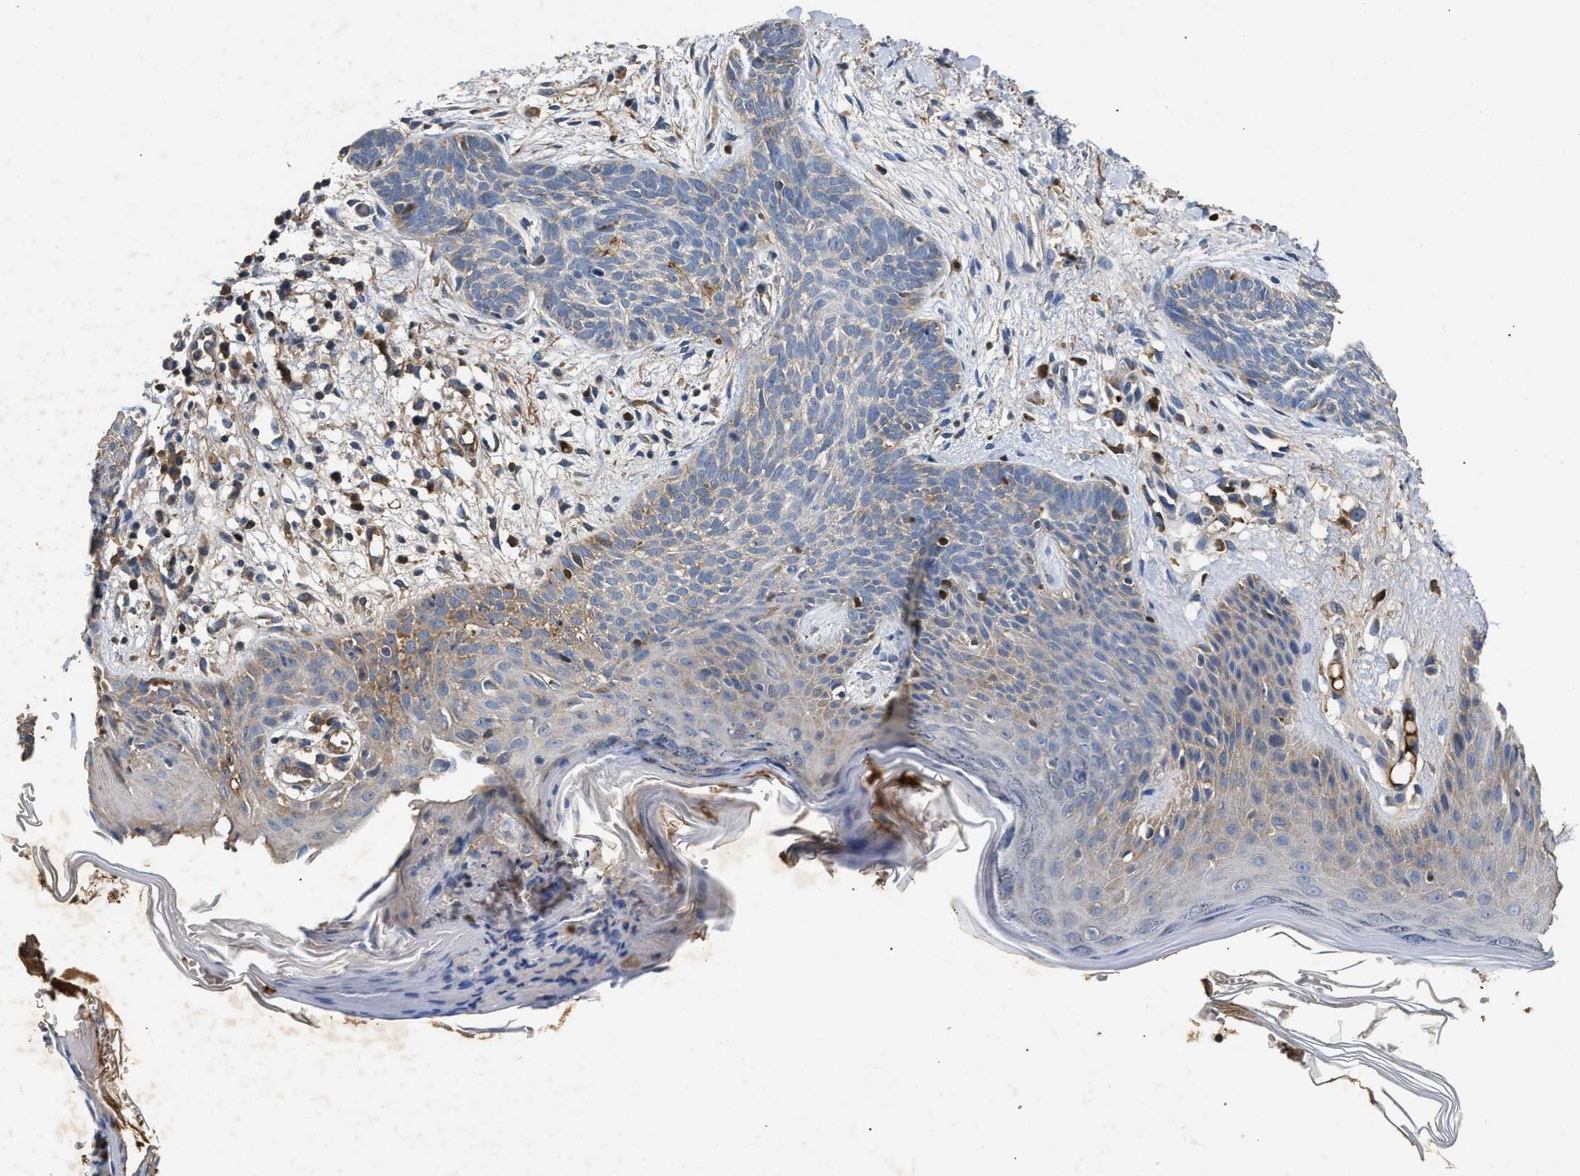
{"staining": {"intensity": "weak", "quantity": "25%-75%", "location": "cytoplasmic/membranous"}, "tissue": "skin cancer", "cell_type": "Tumor cells", "image_type": "cancer", "snomed": [{"axis": "morphology", "description": "Basal cell carcinoma"}, {"axis": "topography", "description": "Skin"}], "caption": "A high-resolution image shows immunohistochemistry staining of skin cancer, which shows weak cytoplasmic/membranous staining in approximately 25%-75% of tumor cells.", "gene": "C3", "patient": {"sex": "female", "age": 59}}